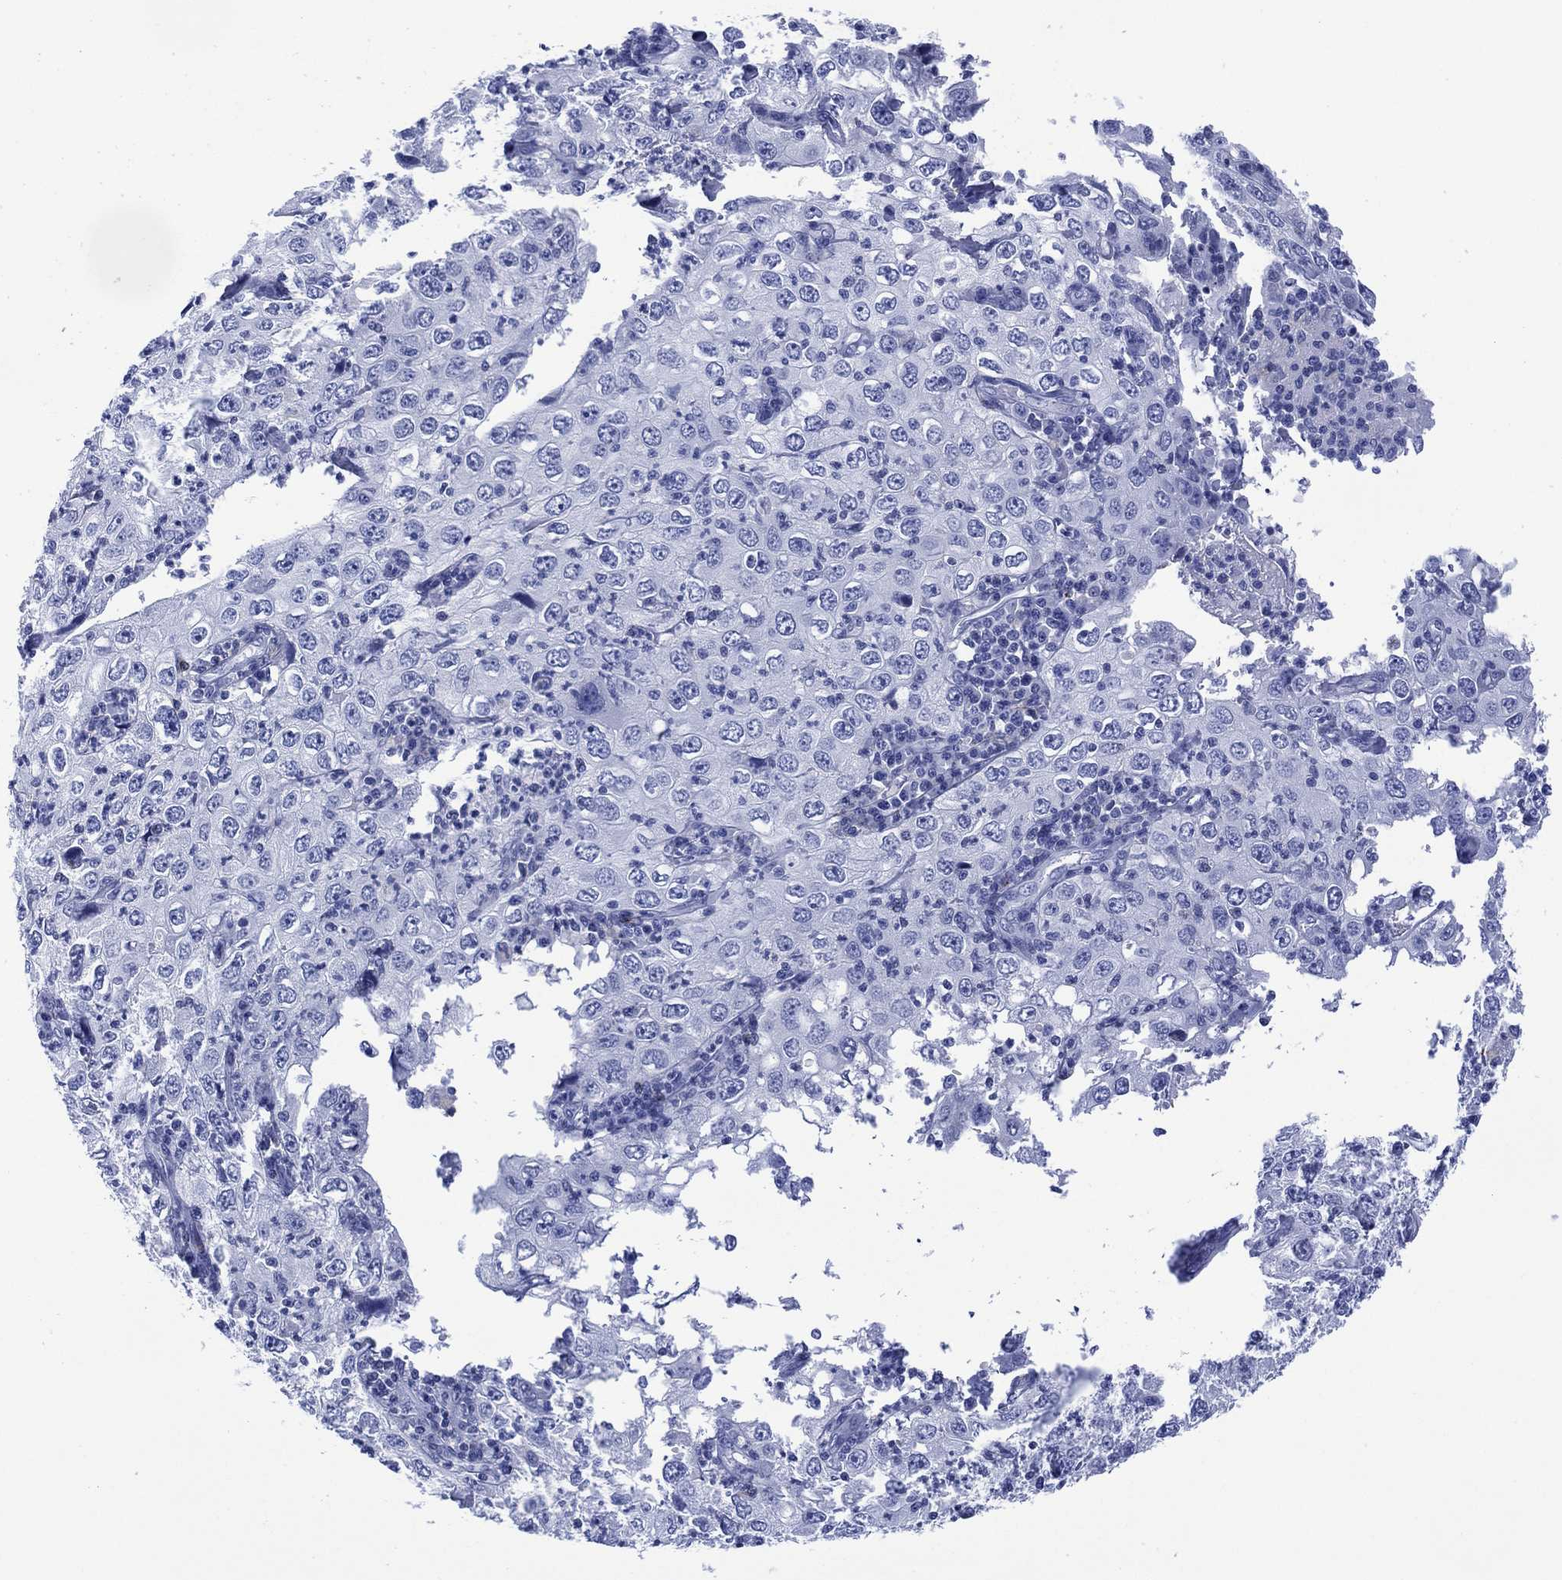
{"staining": {"intensity": "negative", "quantity": "none", "location": "none"}, "tissue": "cervical cancer", "cell_type": "Tumor cells", "image_type": "cancer", "snomed": [{"axis": "morphology", "description": "Squamous cell carcinoma, NOS"}, {"axis": "topography", "description": "Cervix"}], "caption": "Immunohistochemistry micrograph of neoplastic tissue: cervical cancer (squamous cell carcinoma) stained with DAB (3,3'-diaminobenzidine) exhibits no significant protein positivity in tumor cells.", "gene": "DPP4", "patient": {"sex": "female", "age": 24}}